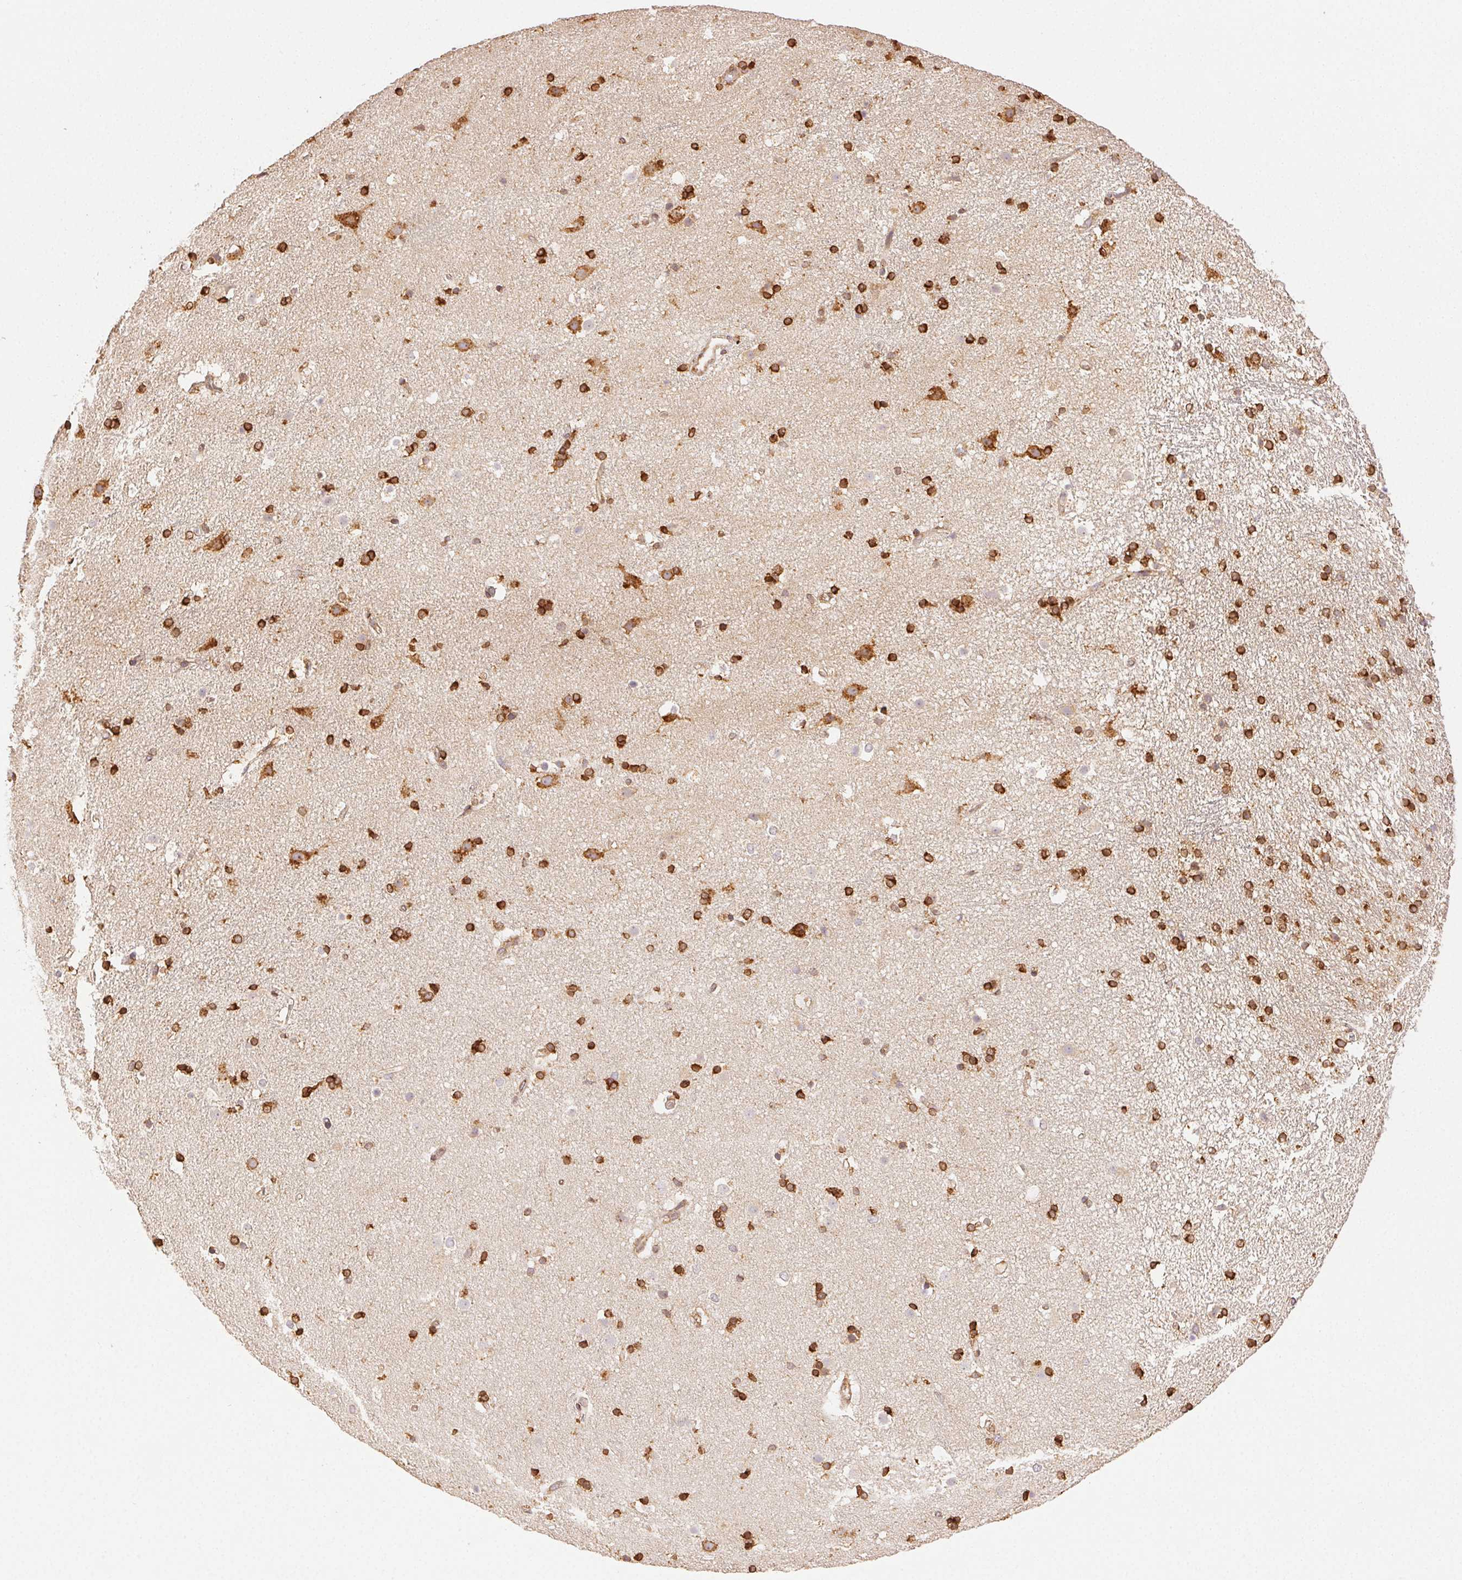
{"staining": {"intensity": "strong", "quantity": "25%-75%", "location": "cytoplasmic/membranous"}, "tissue": "caudate", "cell_type": "Glial cells", "image_type": "normal", "snomed": [{"axis": "morphology", "description": "Normal tissue, NOS"}, {"axis": "topography", "description": "Lateral ventricle wall"}], "caption": "Approximately 25%-75% of glial cells in unremarkable human caudate display strong cytoplasmic/membranous protein positivity as visualized by brown immunohistochemical staining.", "gene": "ENTREP1", "patient": {"sex": "female", "age": 71}}